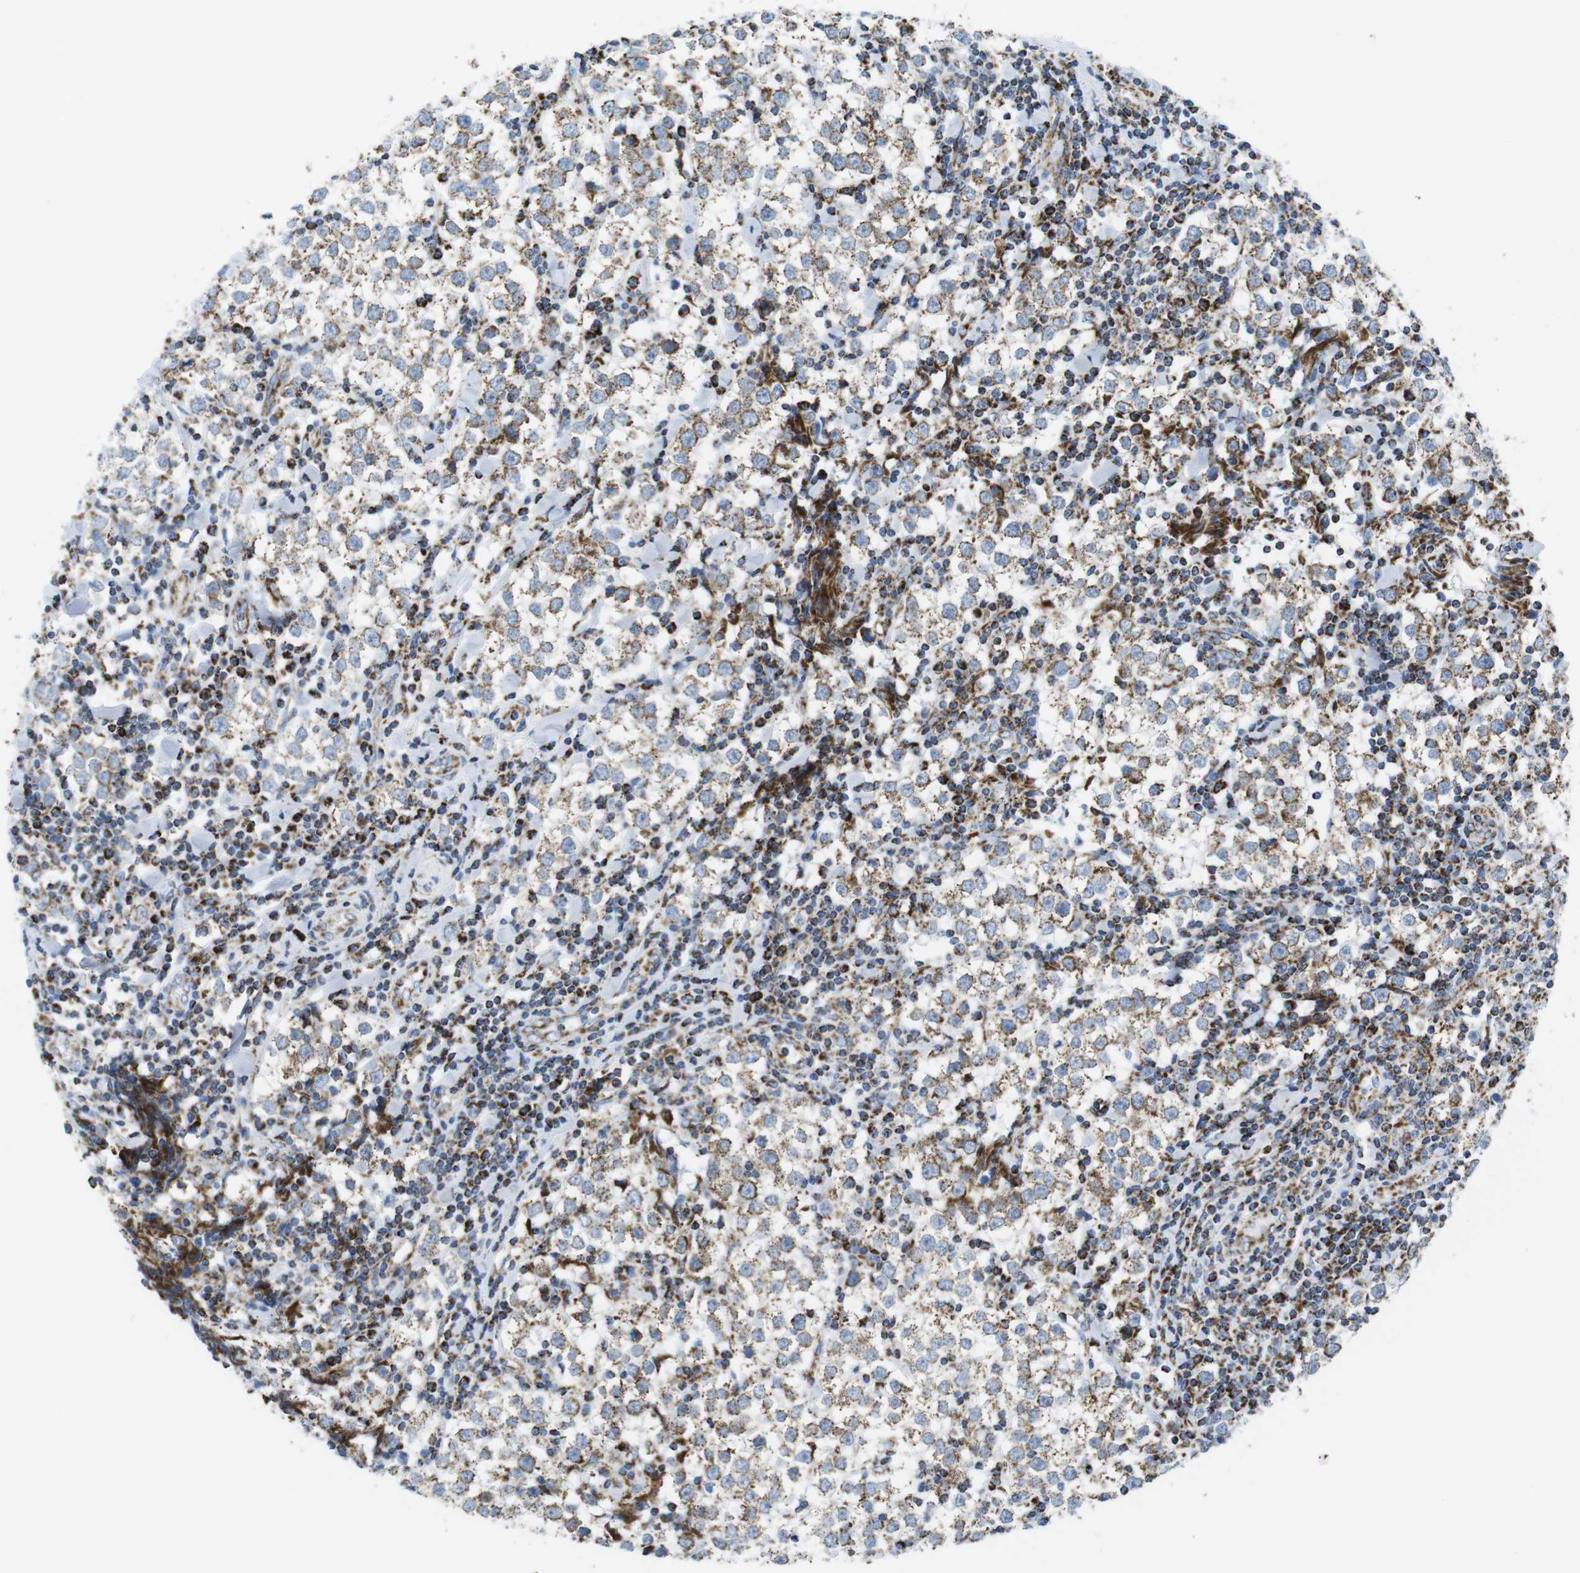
{"staining": {"intensity": "moderate", "quantity": ">75%", "location": "cytoplasmic/membranous"}, "tissue": "testis cancer", "cell_type": "Tumor cells", "image_type": "cancer", "snomed": [{"axis": "morphology", "description": "Seminoma, NOS"}, {"axis": "morphology", "description": "Carcinoma, Embryonal, NOS"}, {"axis": "topography", "description": "Testis"}], "caption": "Immunohistochemical staining of testis cancer (seminoma) reveals medium levels of moderate cytoplasmic/membranous protein expression in about >75% of tumor cells.", "gene": "ATP5PO", "patient": {"sex": "male", "age": 36}}